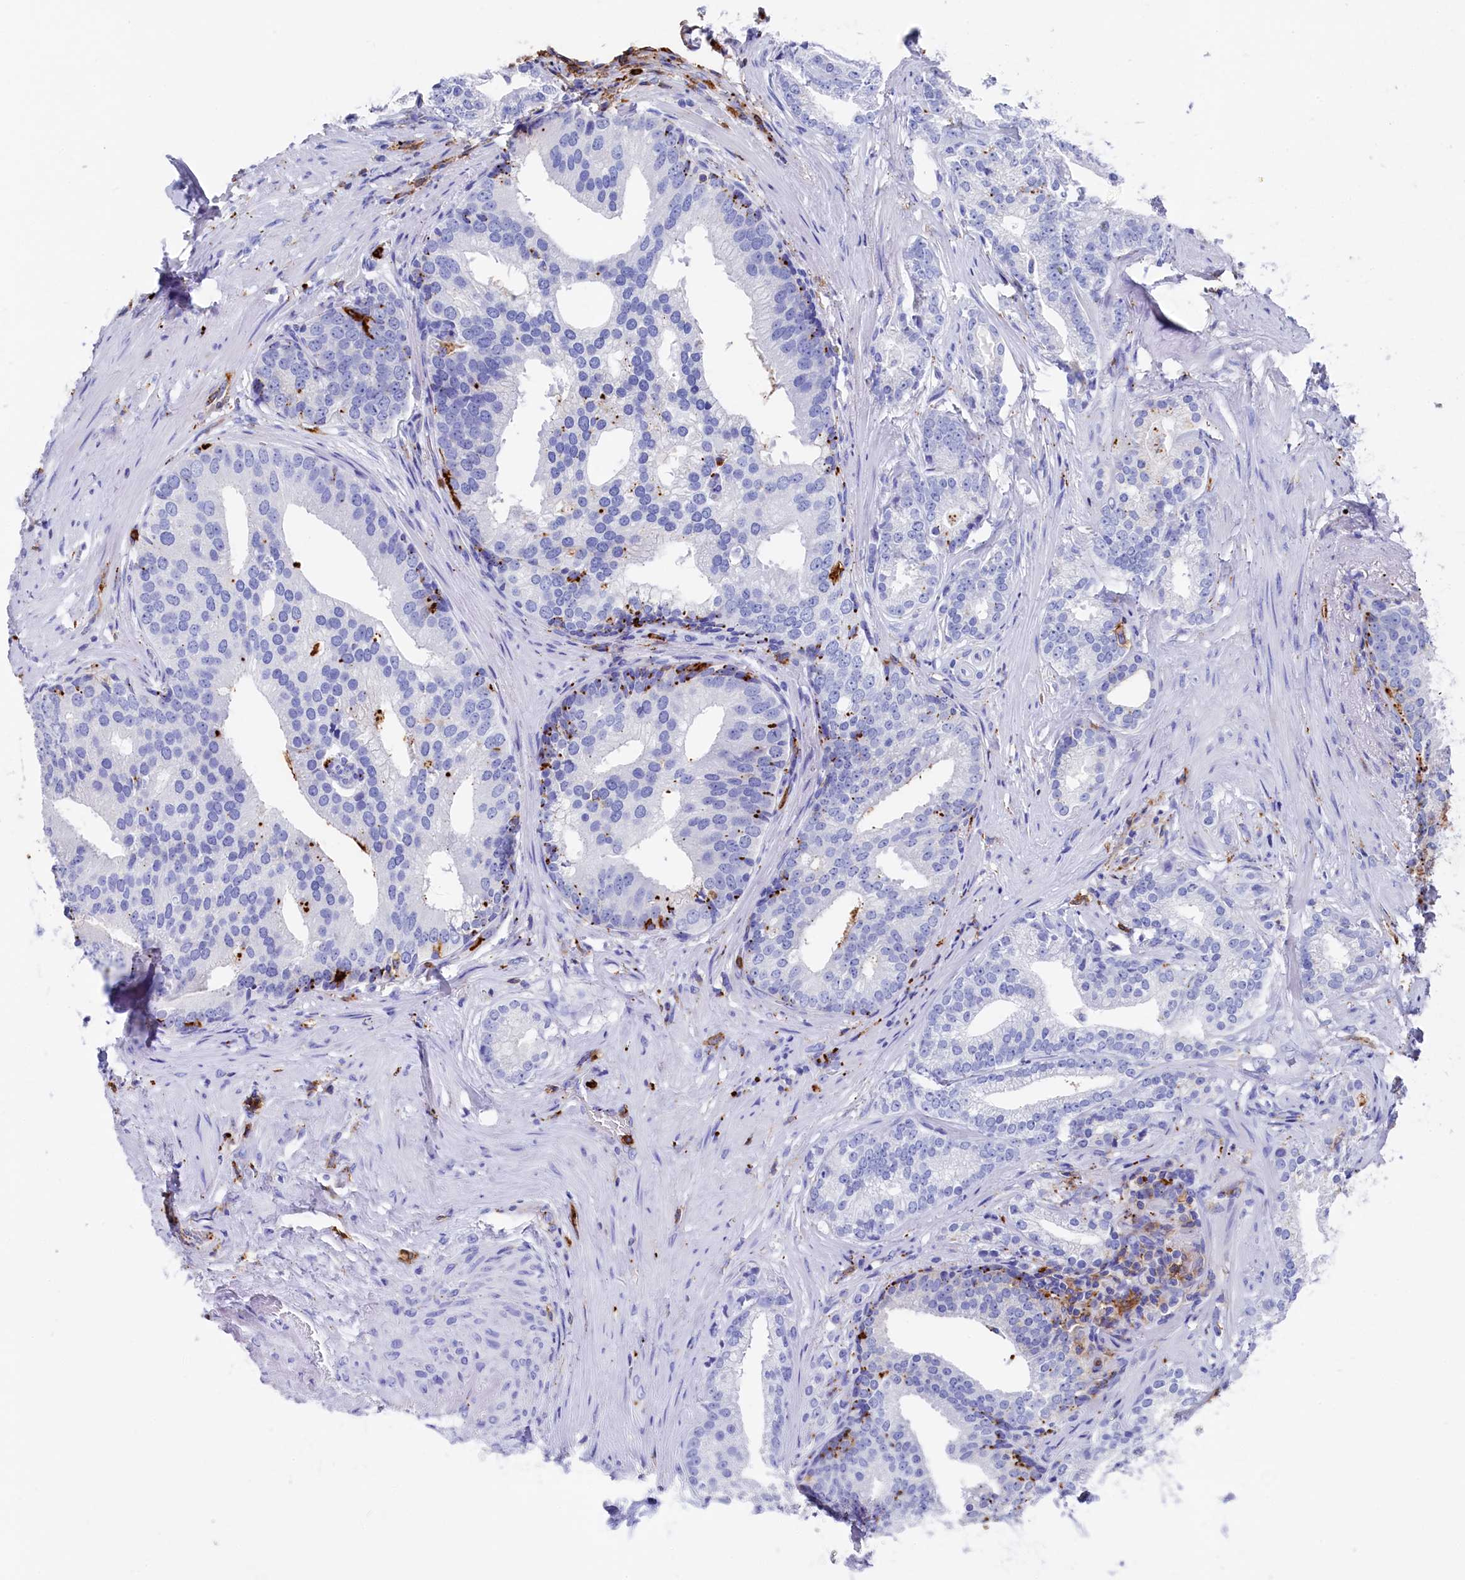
{"staining": {"intensity": "negative", "quantity": "none", "location": "none"}, "tissue": "prostate cancer", "cell_type": "Tumor cells", "image_type": "cancer", "snomed": [{"axis": "morphology", "description": "Adenocarcinoma, Low grade"}, {"axis": "topography", "description": "Prostate"}], "caption": "Immunohistochemistry image of human prostate adenocarcinoma (low-grade) stained for a protein (brown), which displays no positivity in tumor cells. (DAB (3,3'-diaminobenzidine) immunohistochemistry (IHC) visualized using brightfield microscopy, high magnification).", "gene": "PLAC8", "patient": {"sex": "male", "age": 71}}